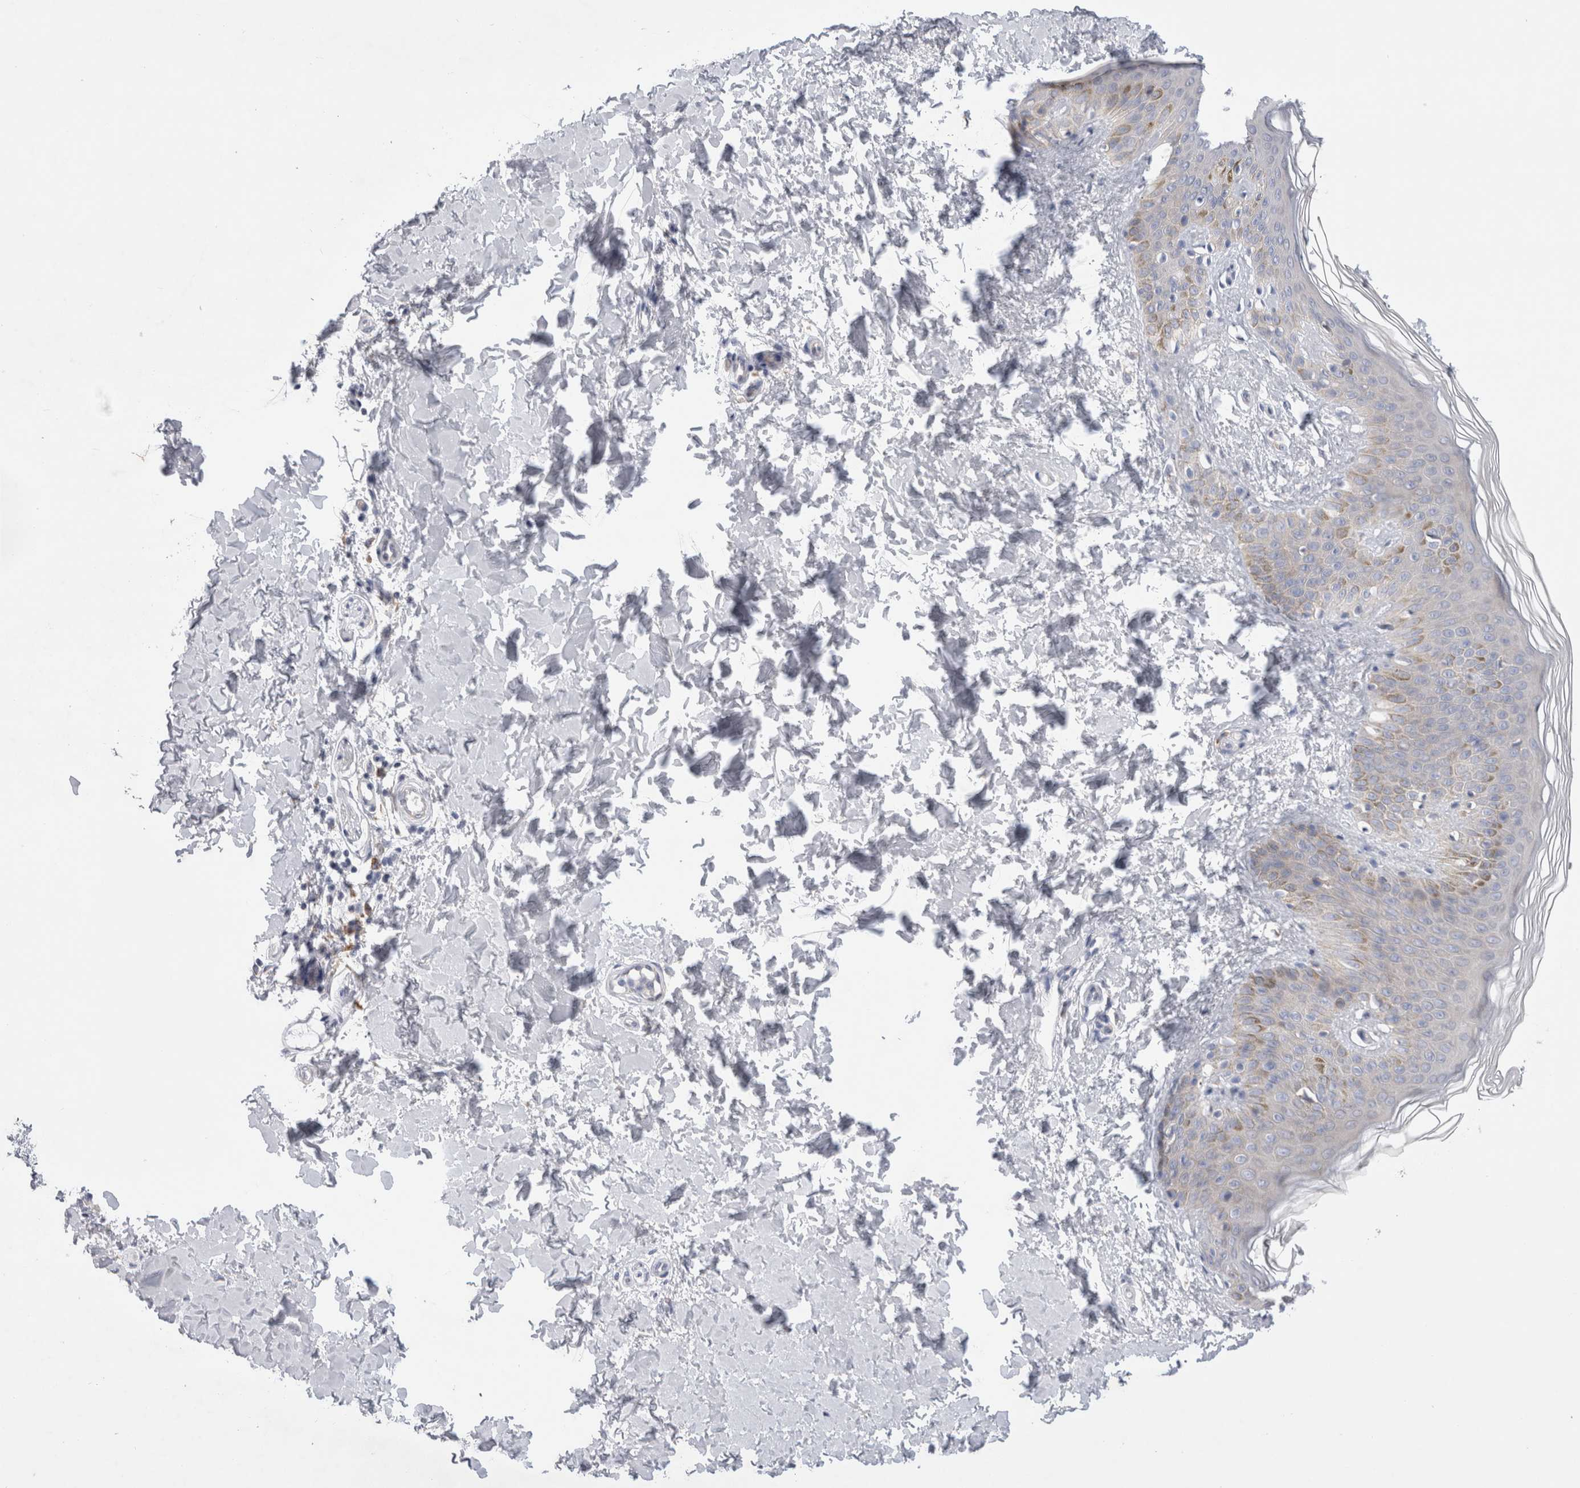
{"staining": {"intensity": "negative", "quantity": "none", "location": "none"}, "tissue": "skin", "cell_type": "Fibroblasts", "image_type": "normal", "snomed": [{"axis": "morphology", "description": "Normal tissue, NOS"}, {"axis": "morphology", "description": "Neoplasm, benign, NOS"}, {"axis": "topography", "description": "Skin"}, {"axis": "topography", "description": "Soft tissue"}], "caption": "The IHC image has no significant positivity in fibroblasts of skin. (DAB immunohistochemistry, high magnification).", "gene": "RBM12B", "patient": {"sex": "male", "age": 26}}